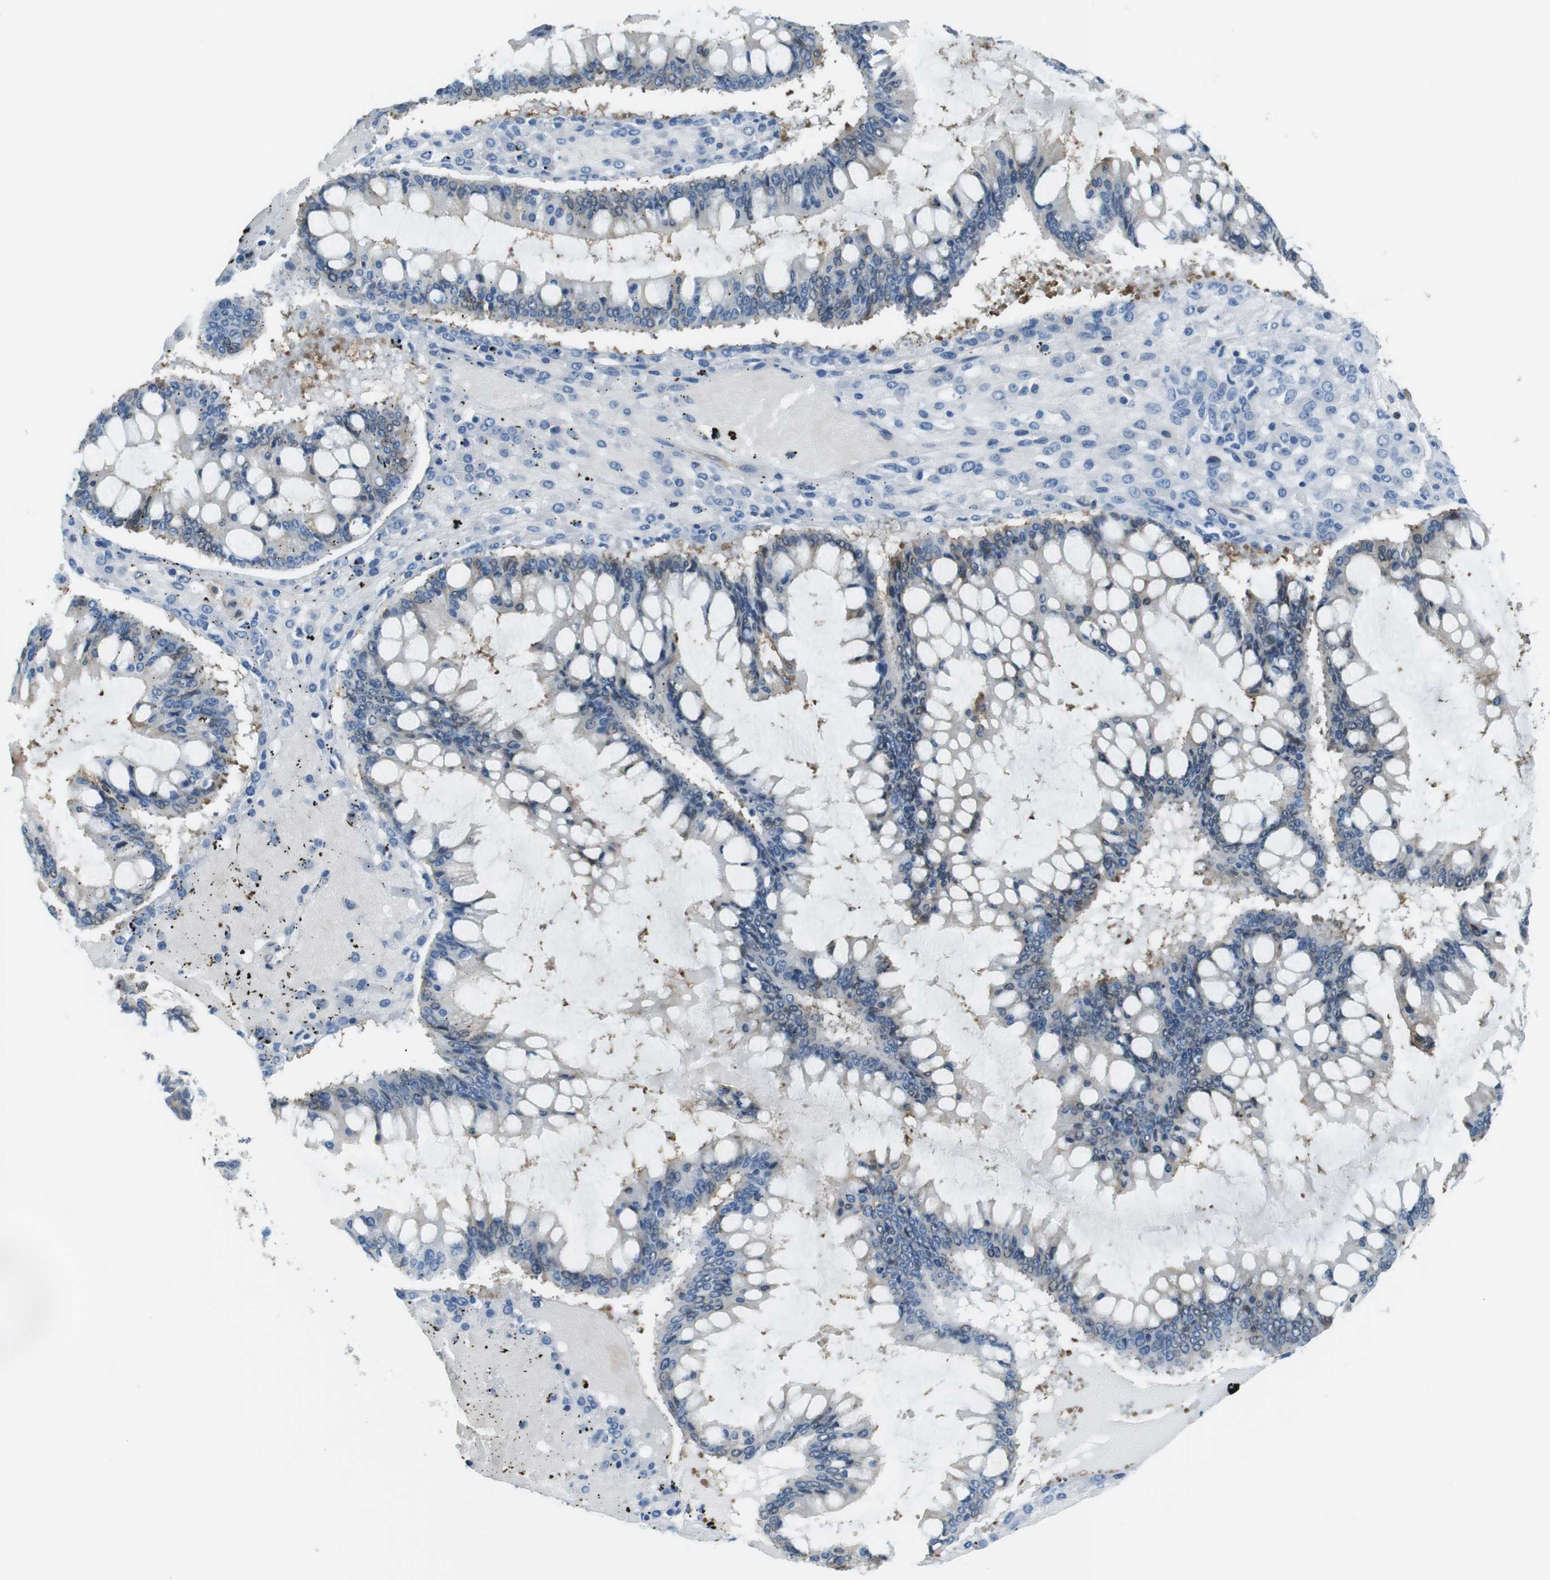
{"staining": {"intensity": "negative", "quantity": "none", "location": "none"}, "tissue": "ovarian cancer", "cell_type": "Tumor cells", "image_type": "cancer", "snomed": [{"axis": "morphology", "description": "Cystadenocarcinoma, mucinous, NOS"}, {"axis": "topography", "description": "Ovary"}], "caption": "This photomicrograph is of mucinous cystadenocarcinoma (ovarian) stained with immunohistochemistry to label a protein in brown with the nuclei are counter-stained blue. There is no staining in tumor cells.", "gene": "TES", "patient": {"sex": "female", "age": 73}}